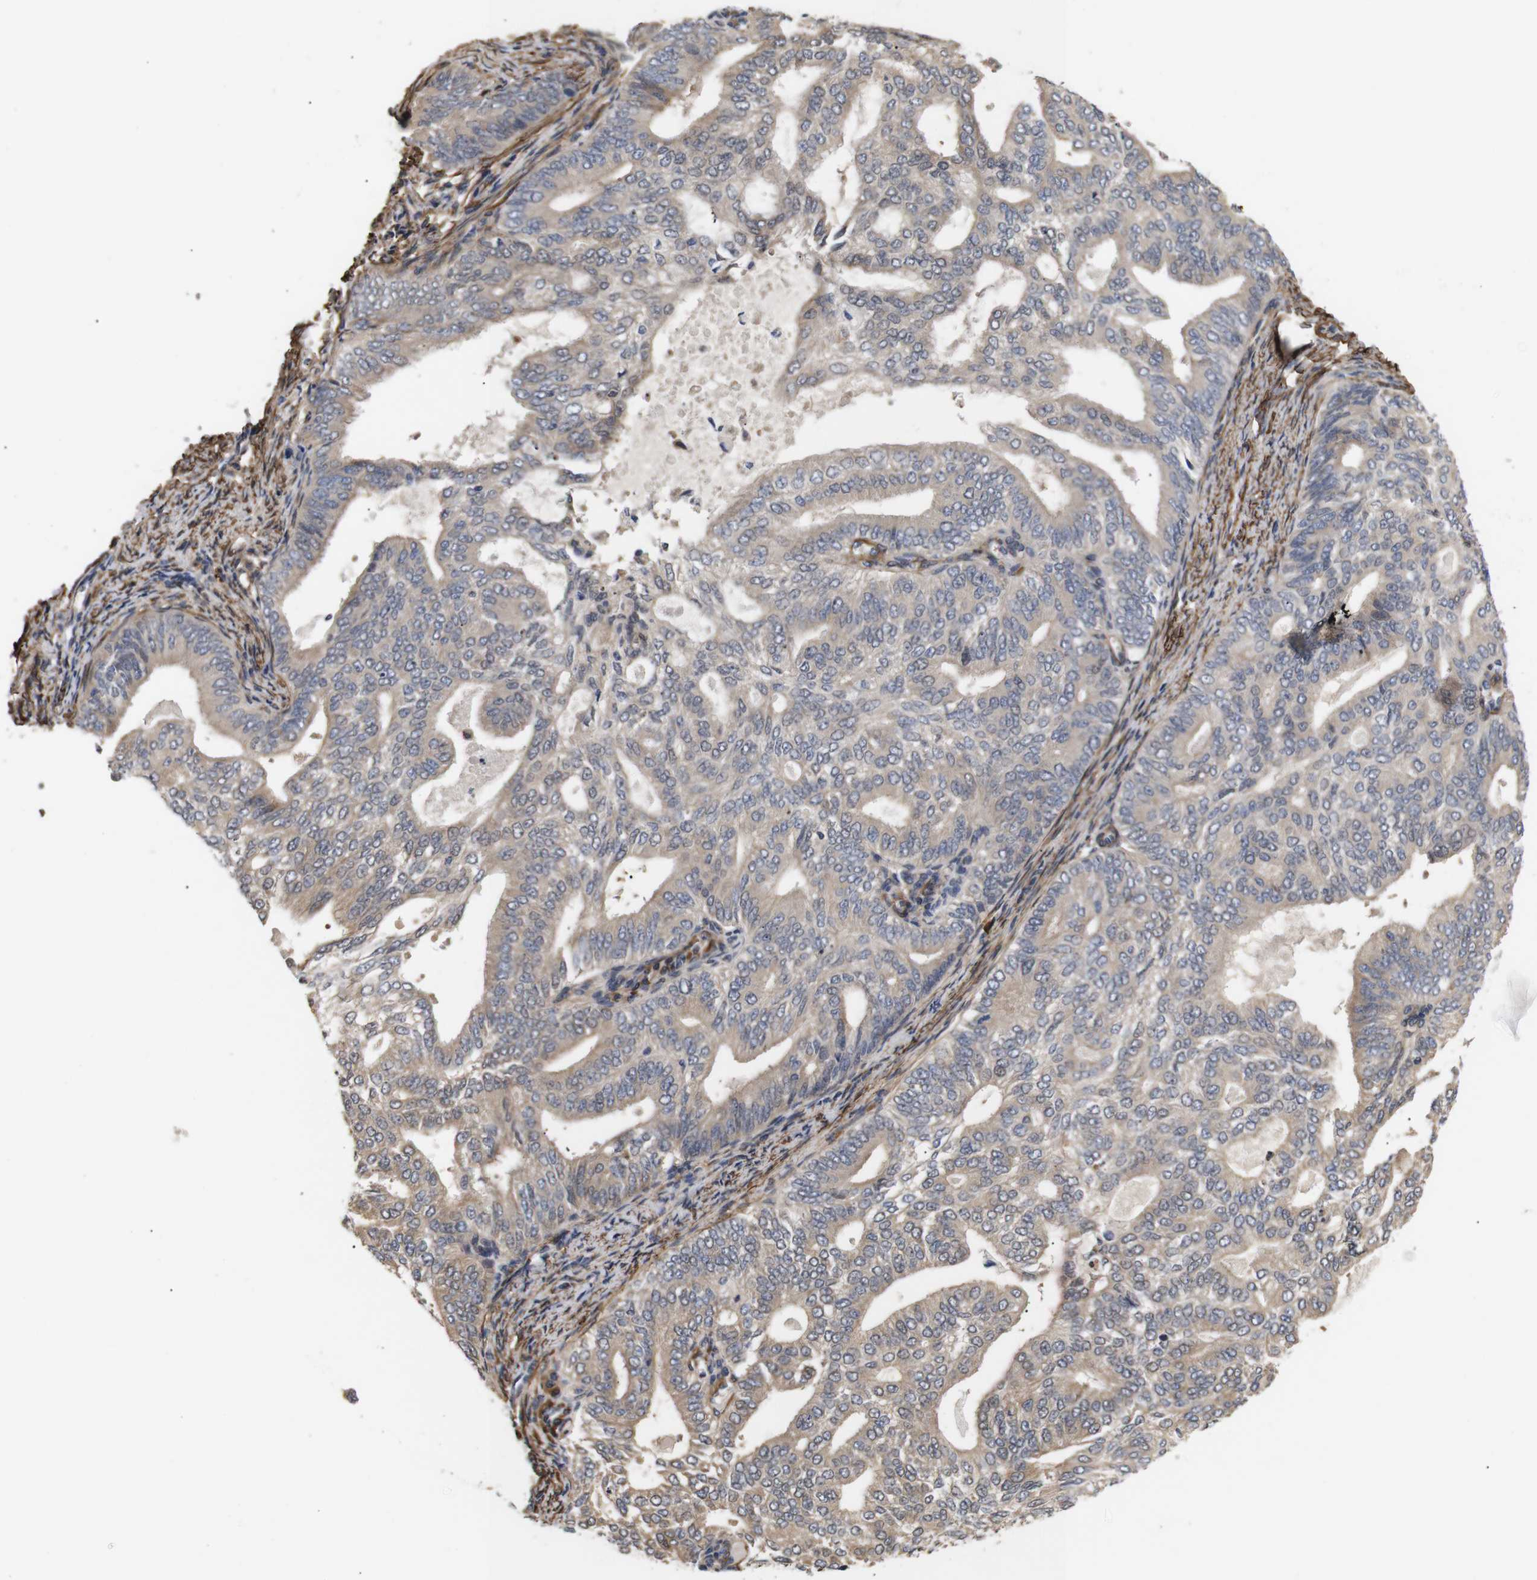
{"staining": {"intensity": "weak", "quantity": ">75%", "location": "cytoplasmic/membranous"}, "tissue": "endometrial cancer", "cell_type": "Tumor cells", "image_type": "cancer", "snomed": [{"axis": "morphology", "description": "Adenocarcinoma, NOS"}, {"axis": "topography", "description": "Endometrium"}], "caption": "Immunohistochemical staining of human adenocarcinoma (endometrial) reveals weak cytoplasmic/membranous protein expression in about >75% of tumor cells.", "gene": "PDLIM5", "patient": {"sex": "female", "age": 58}}